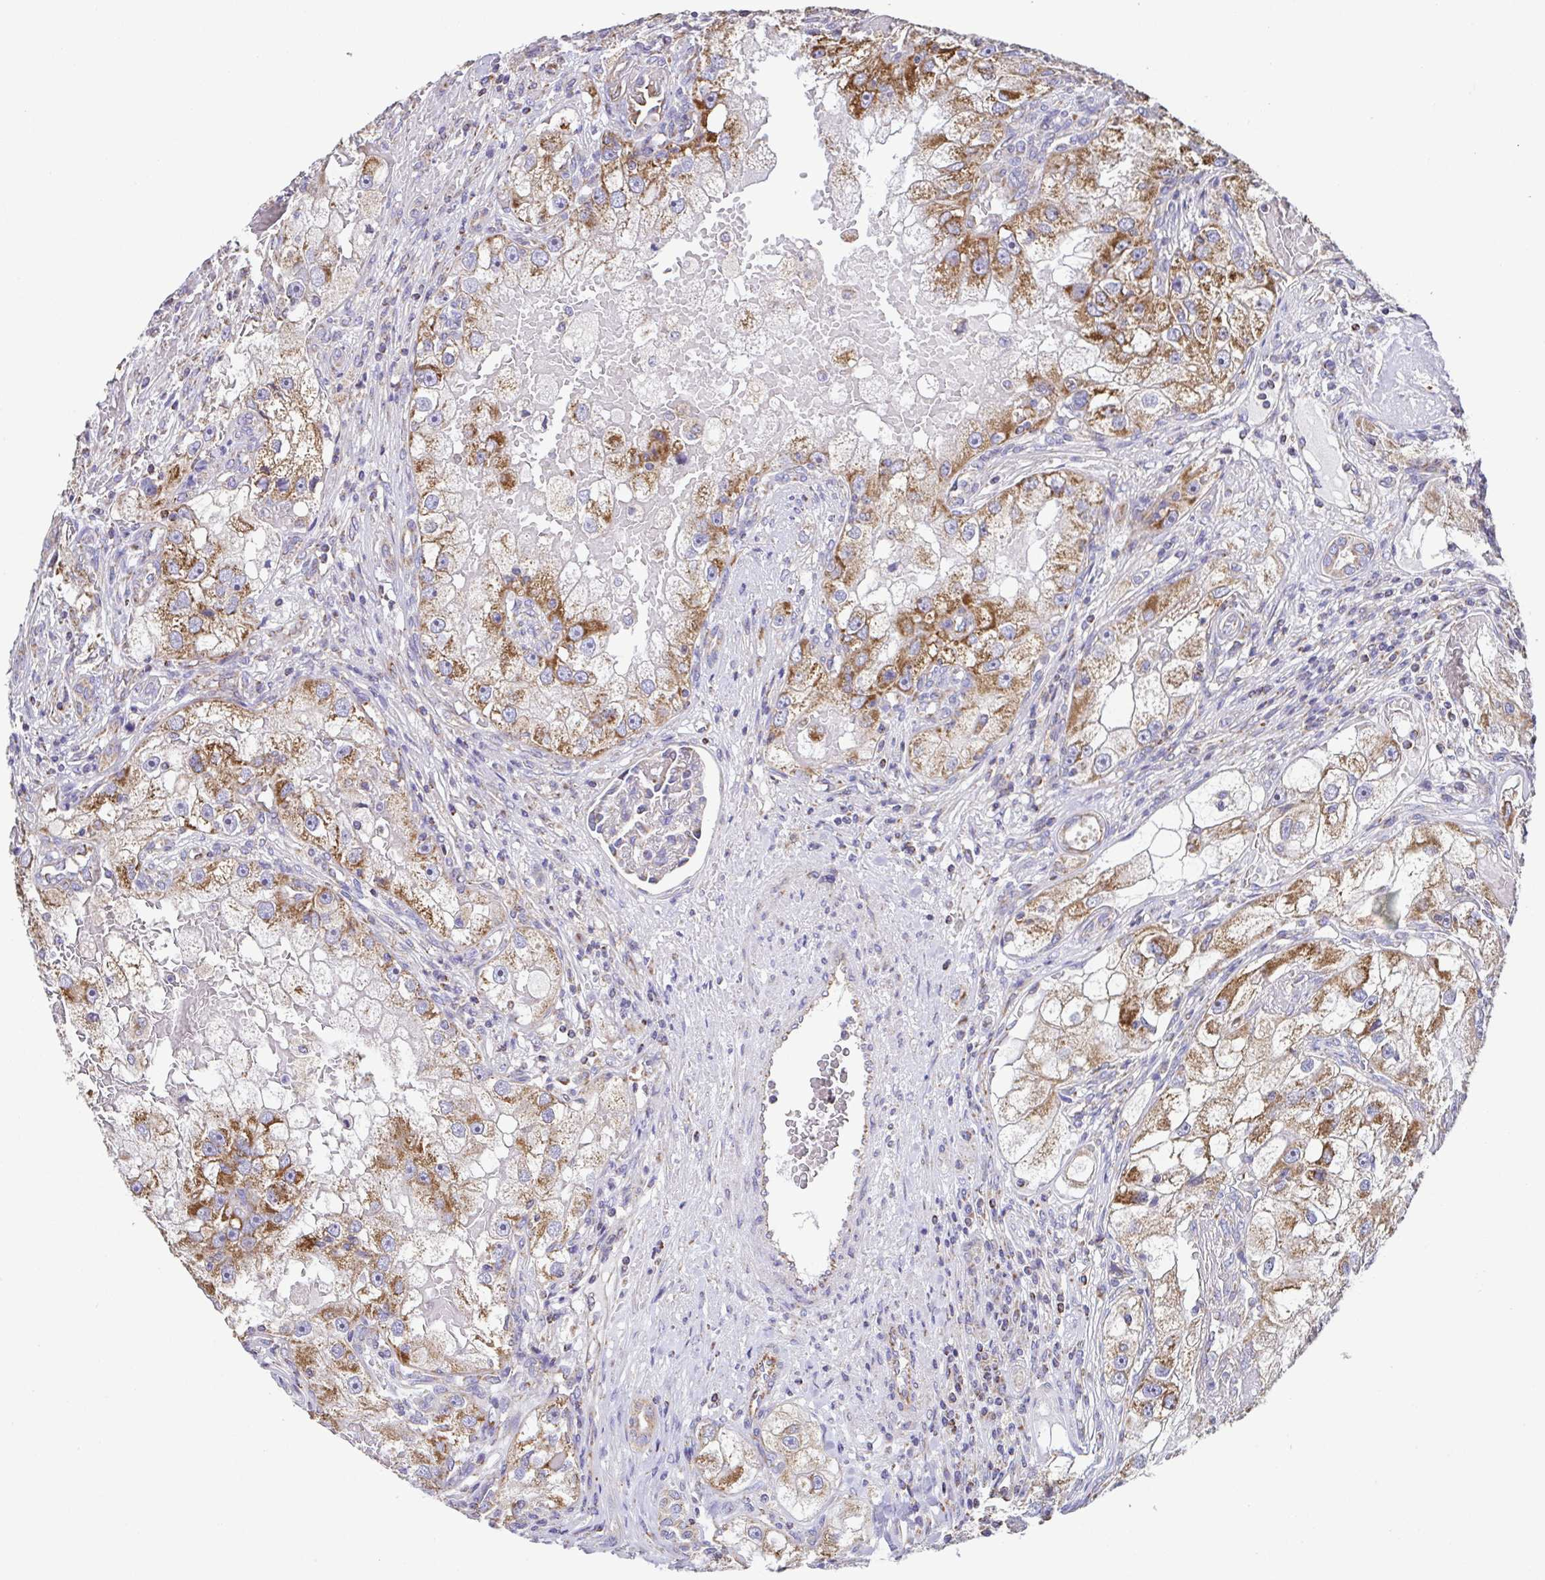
{"staining": {"intensity": "moderate", "quantity": ">75%", "location": "cytoplasmic/membranous"}, "tissue": "renal cancer", "cell_type": "Tumor cells", "image_type": "cancer", "snomed": [{"axis": "morphology", "description": "Adenocarcinoma, NOS"}, {"axis": "topography", "description": "Kidney"}], "caption": "This is an image of immunohistochemistry (IHC) staining of renal cancer, which shows moderate positivity in the cytoplasmic/membranous of tumor cells.", "gene": "GINM1", "patient": {"sex": "male", "age": 63}}